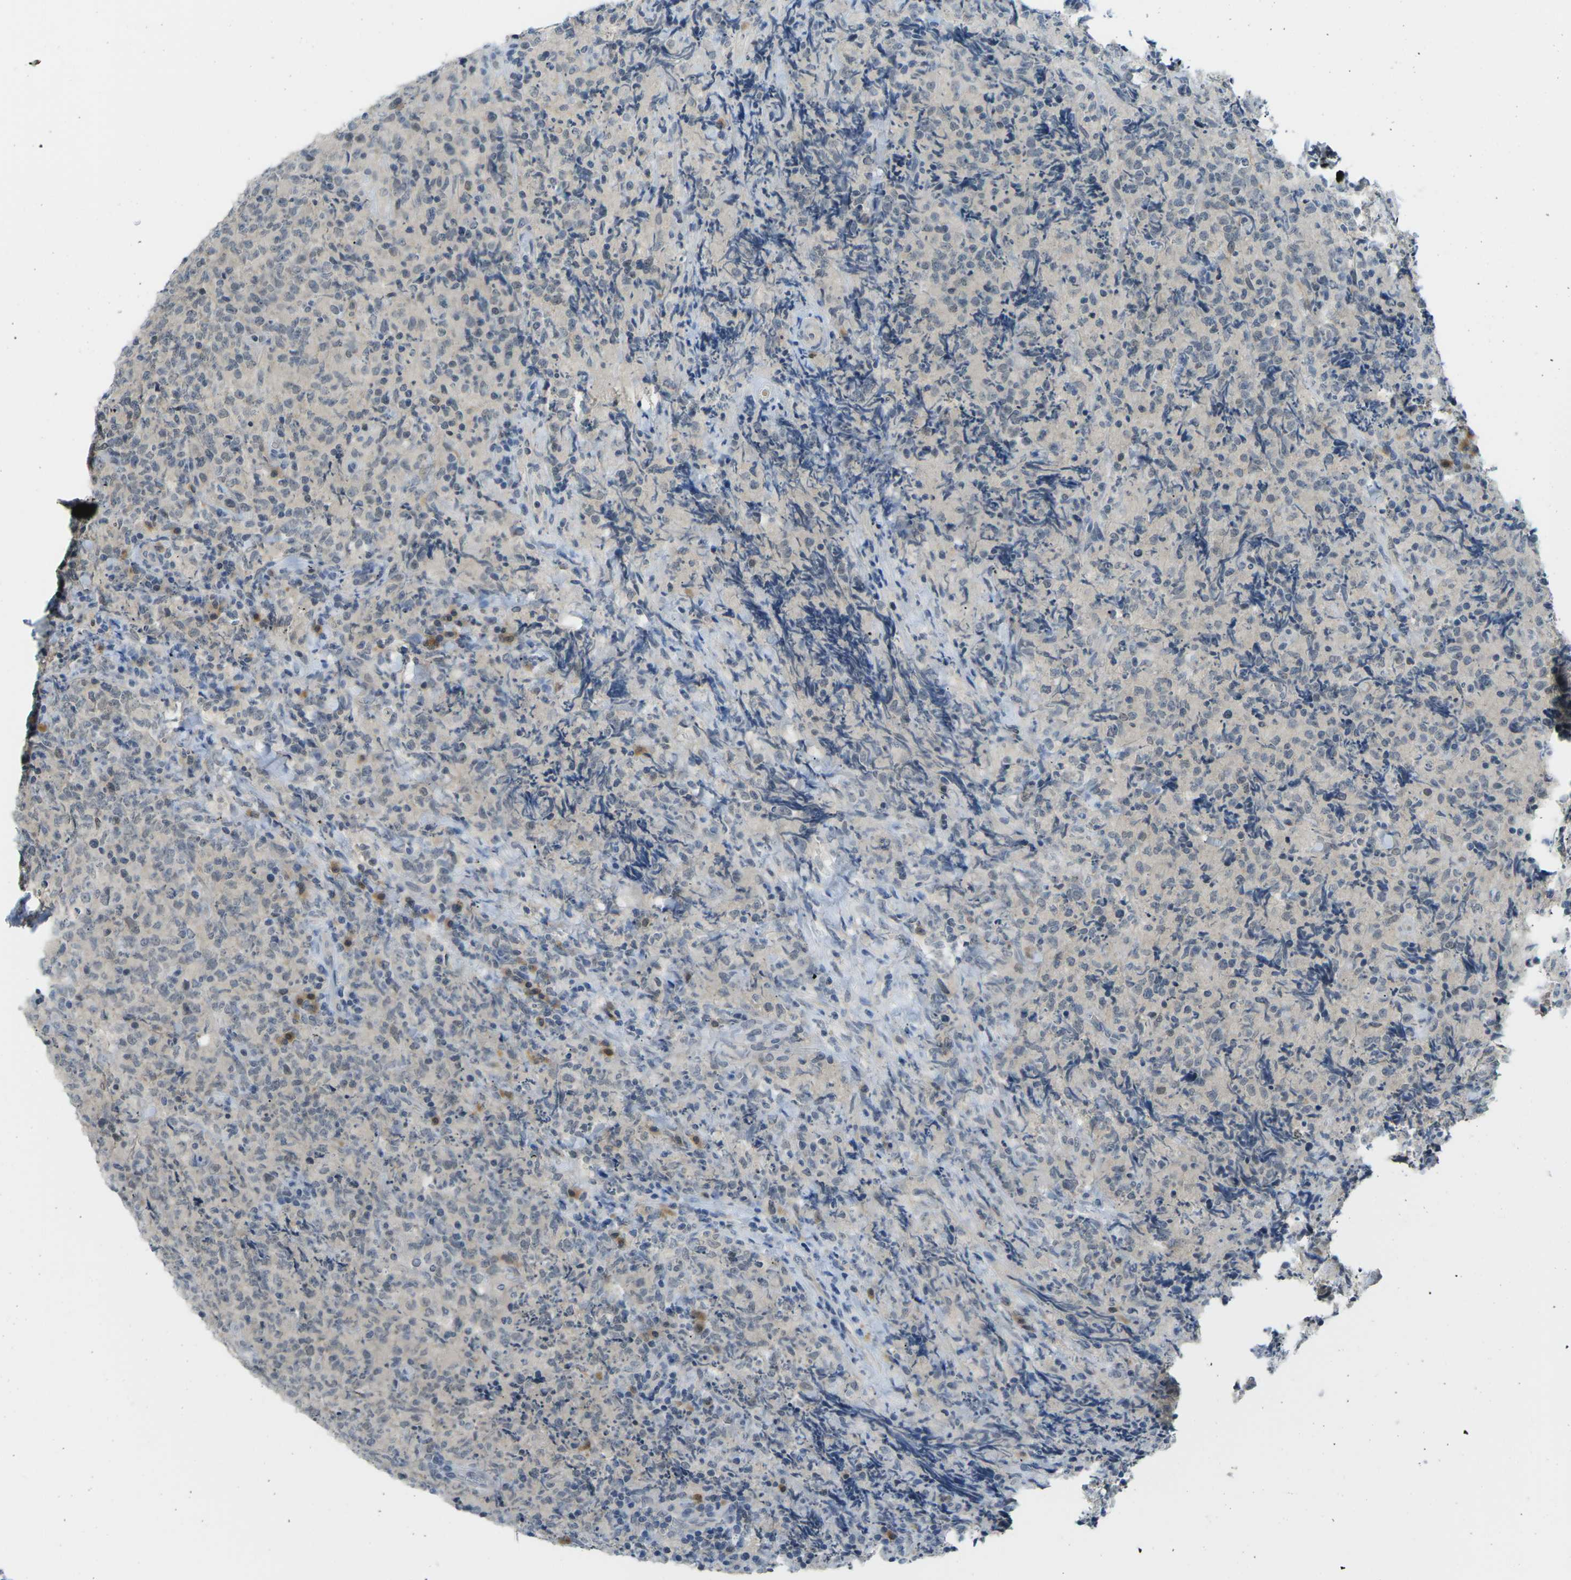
{"staining": {"intensity": "weak", "quantity": "<25%", "location": "cytoplasmic/membranous"}, "tissue": "lymphoma", "cell_type": "Tumor cells", "image_type": "cancer", "snomed": [{"axis": "morphology", "description": "Malignant lymphoma, non-Hodgkin's type, High grade"}, {"axis": "topography", "description": "Tonsil"}], "caption": "Human lymphoma stained for a protein using immunohistochemistry (IHC) demonstrates no positivity in tumor cells.", "gene": "PSAT1", "patient": {"sex": "female", "age": 36}}